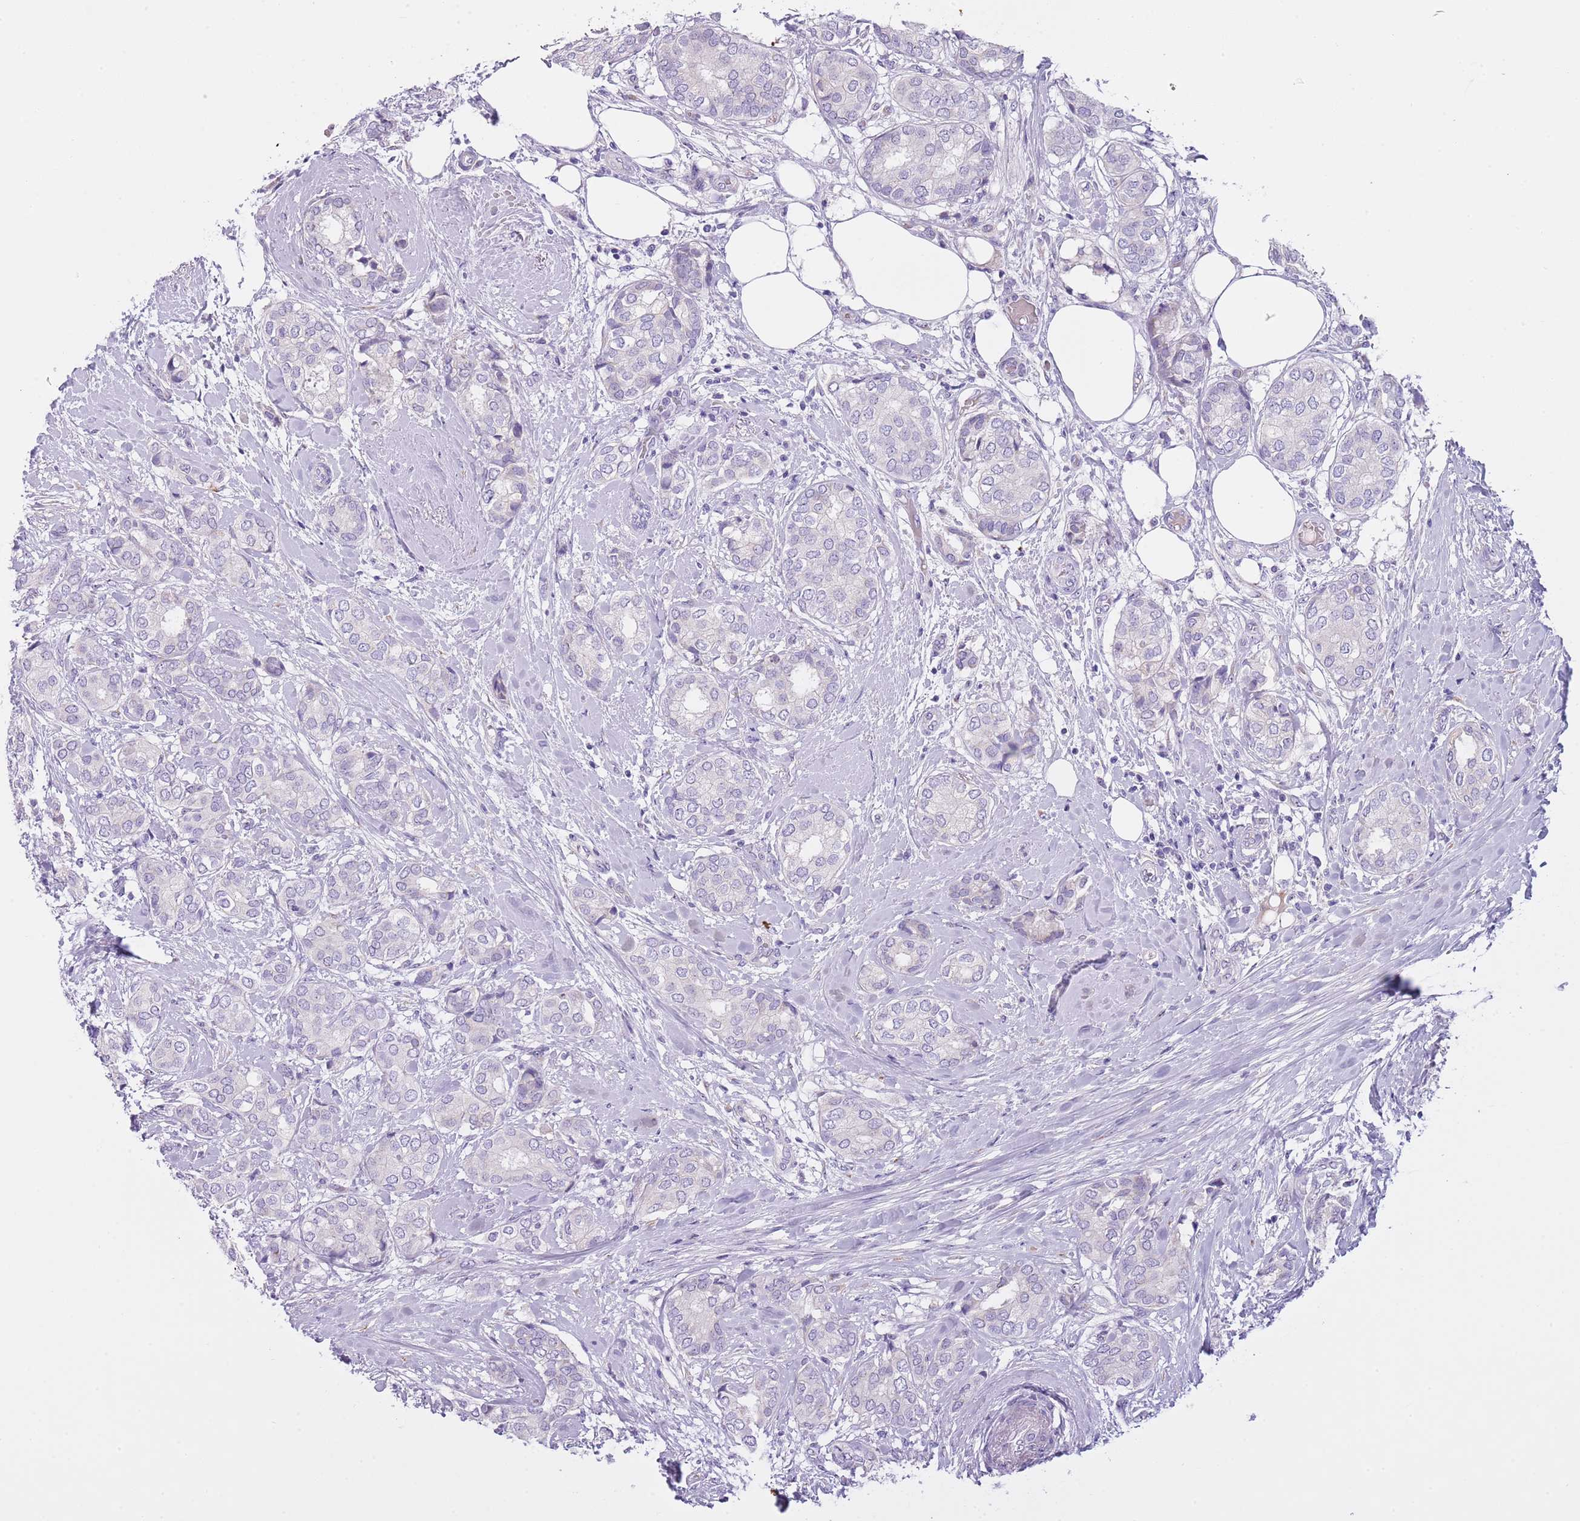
{"staining": {"intensity": "negative", "quantity": "none", "location": "none"}, "tissue": "breast cancer", "cell_type": "Tumor cells", "image_type": "cancer", "snomed": [{"axis": "morphology", "description": "Duct carcinoma"}, {"axis": "topography", "description": "Breast"}], "caption": "Immunohistochemistry of breast infiltrating ductal carcinoma shows no expression in tumor cells. The staining was performed using DAB (3,3'-diaminobenzidine) to visualize the protein expression in brown, while the nuclei were stained in blue with hematoxylin (Magnification: 20x).", "gene": "NBPF6", "patient": {"sex": "female", "age": 73}}